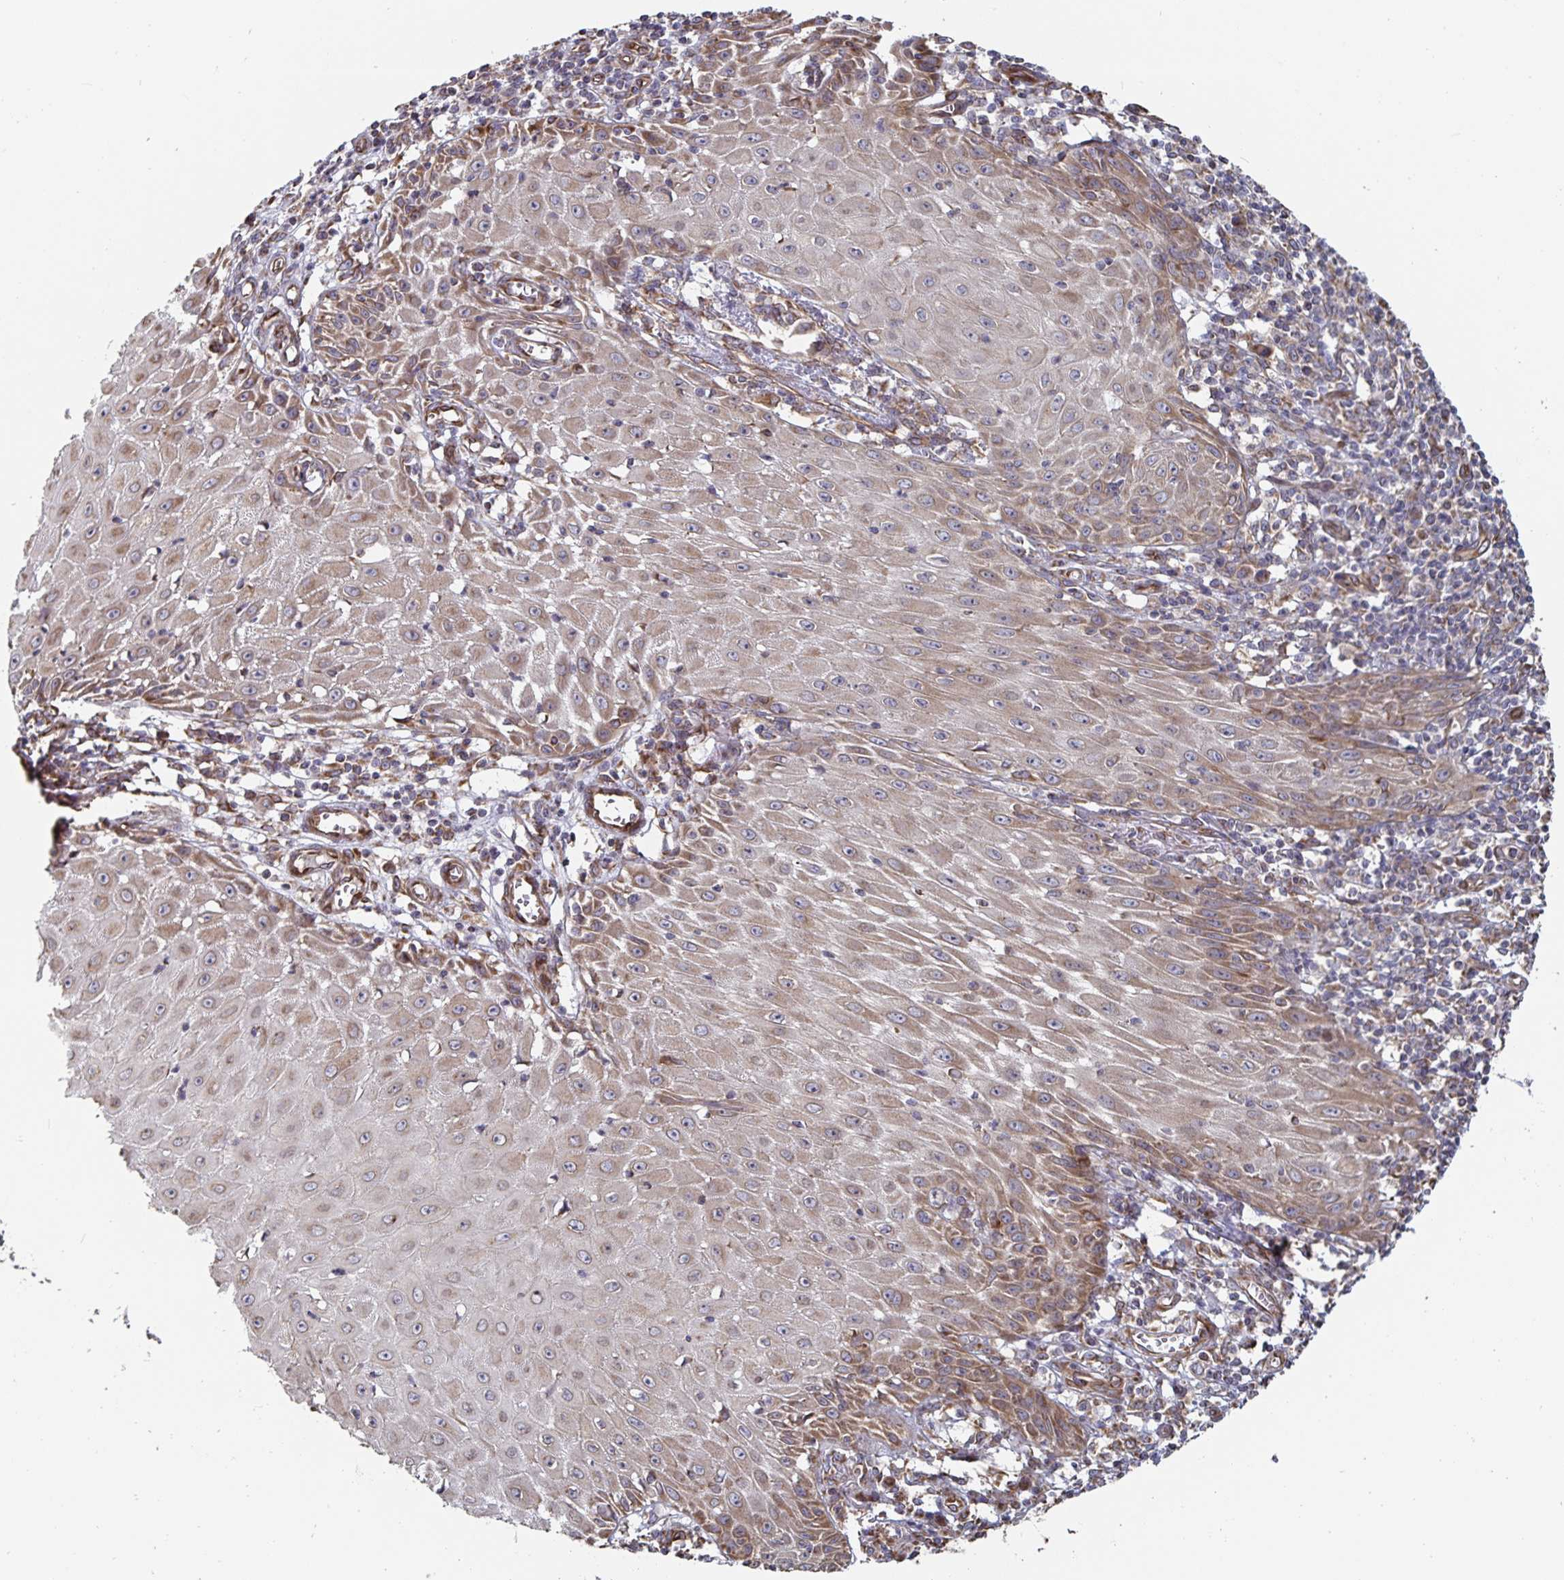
{"staining": {"intensity": "weak", "quantity": "<25%", "location": "cytoplasmic/membranous"}, "tissue": "skin cancer", "cell_type": "Tumor cells", "image_type": "cancer", "snomed": [{"axis": "morphology", "description": "Squamous cell carcinoma, NOS"}, {"axis": "topography", "description": "Skin"}], "caption": "Immunohistochemistry of human skin cancer reveals no staining in tumor cells.", "gene": "BCAP29", "patient": {"sex": "female", "age": 73}}